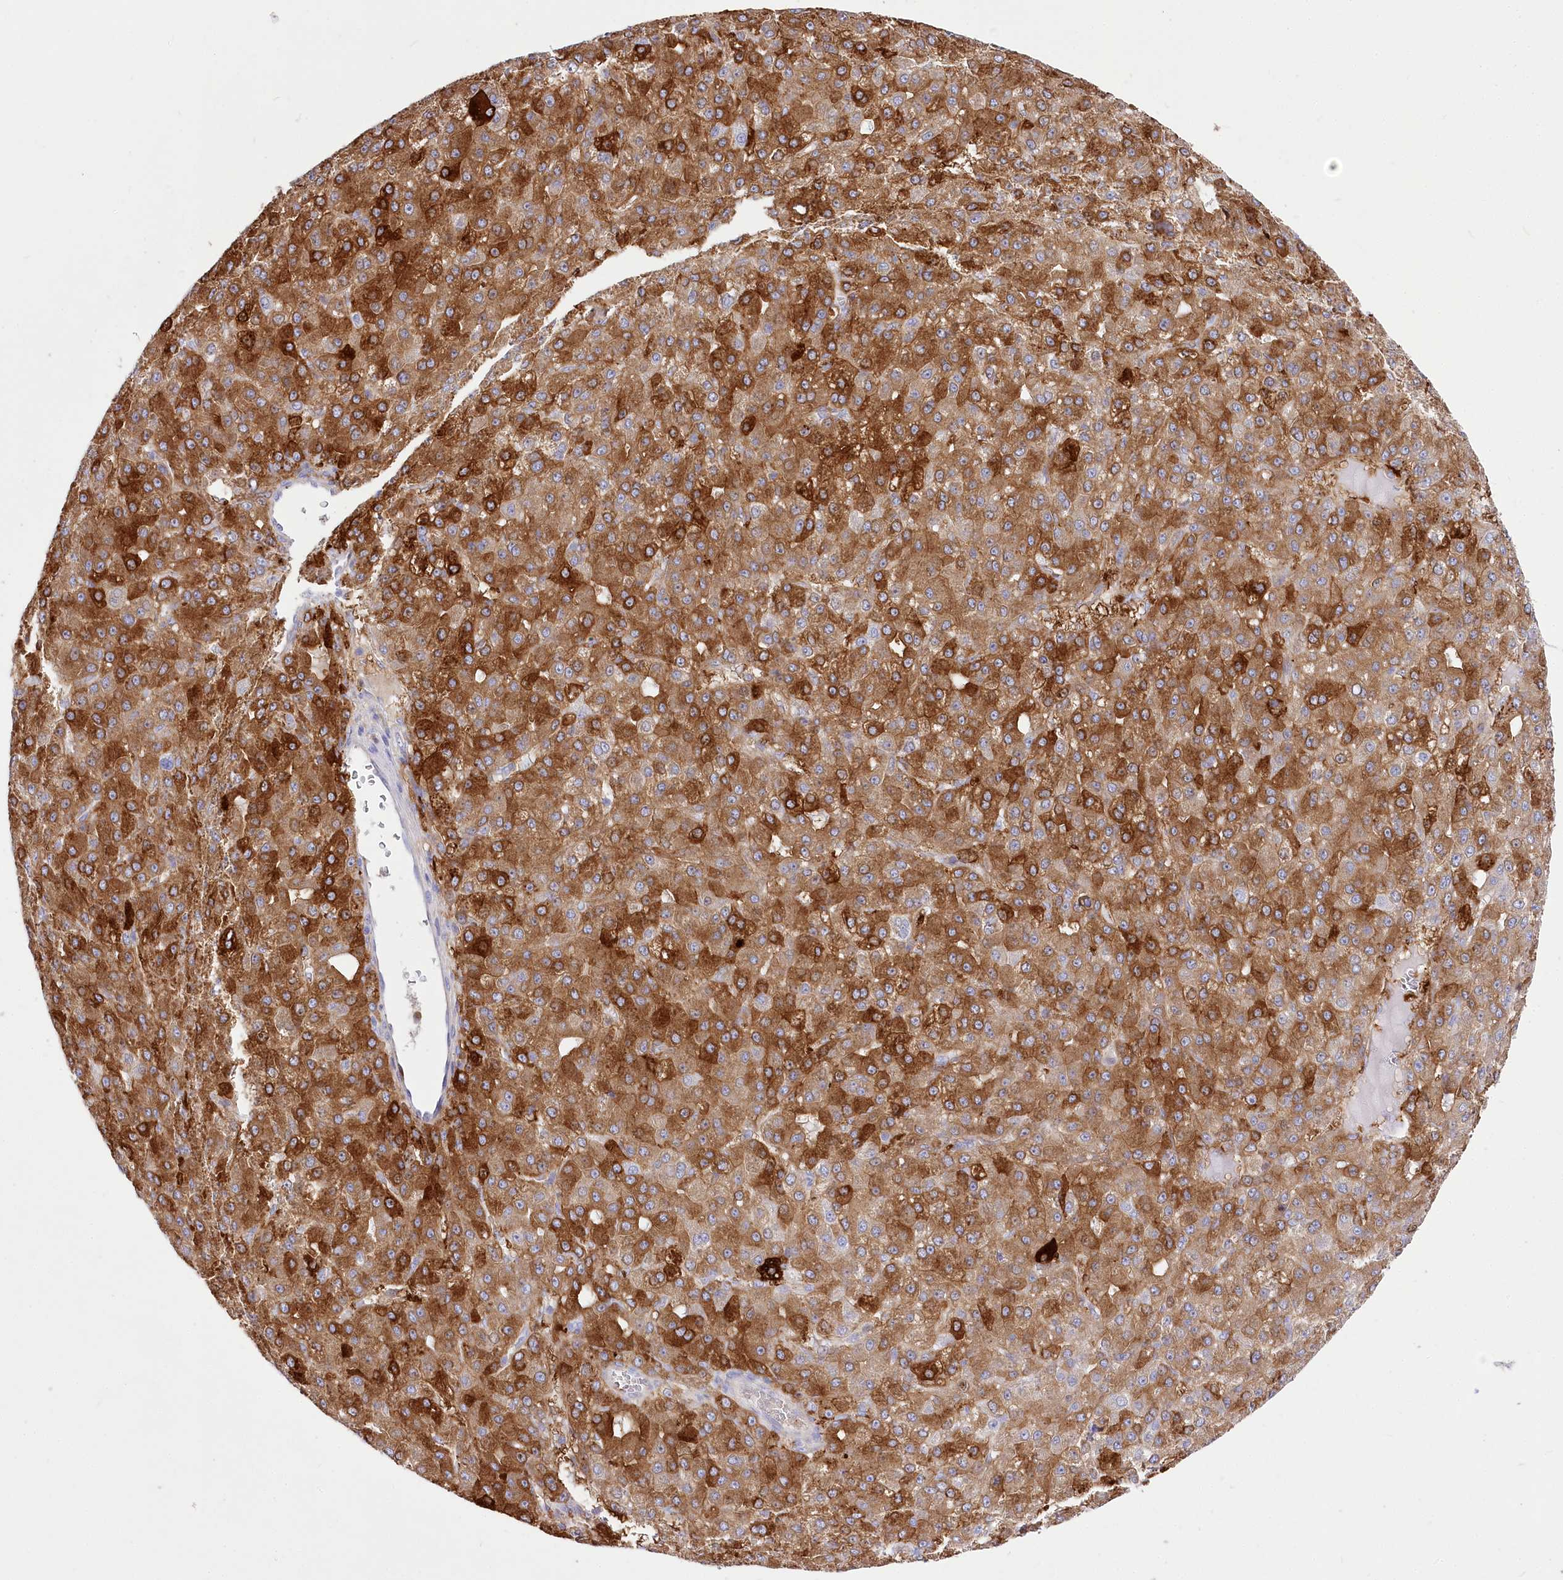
{"staining": {"intensity": "strong", "quantity": ">75%", "location": "cytoplasmic/membranous"}, "tissue": "liver cancer", "cell_type": "Tumor cells", "image_type": "cancer", "snomed": [{"axis": "morphology", "description": "Carcinoma, Hepatocellular, NOS"}, {"axis": "topography", "description": "Liver"}], "caption": "This is an image of immunohistochemistry staining of liver hepatocellular carcinoma, which shows strong positivity in the cytoplasmic/membranous of tumor cells.", "gene": "DNAJC19", "patient": {"sex": "male", "age": 67}}